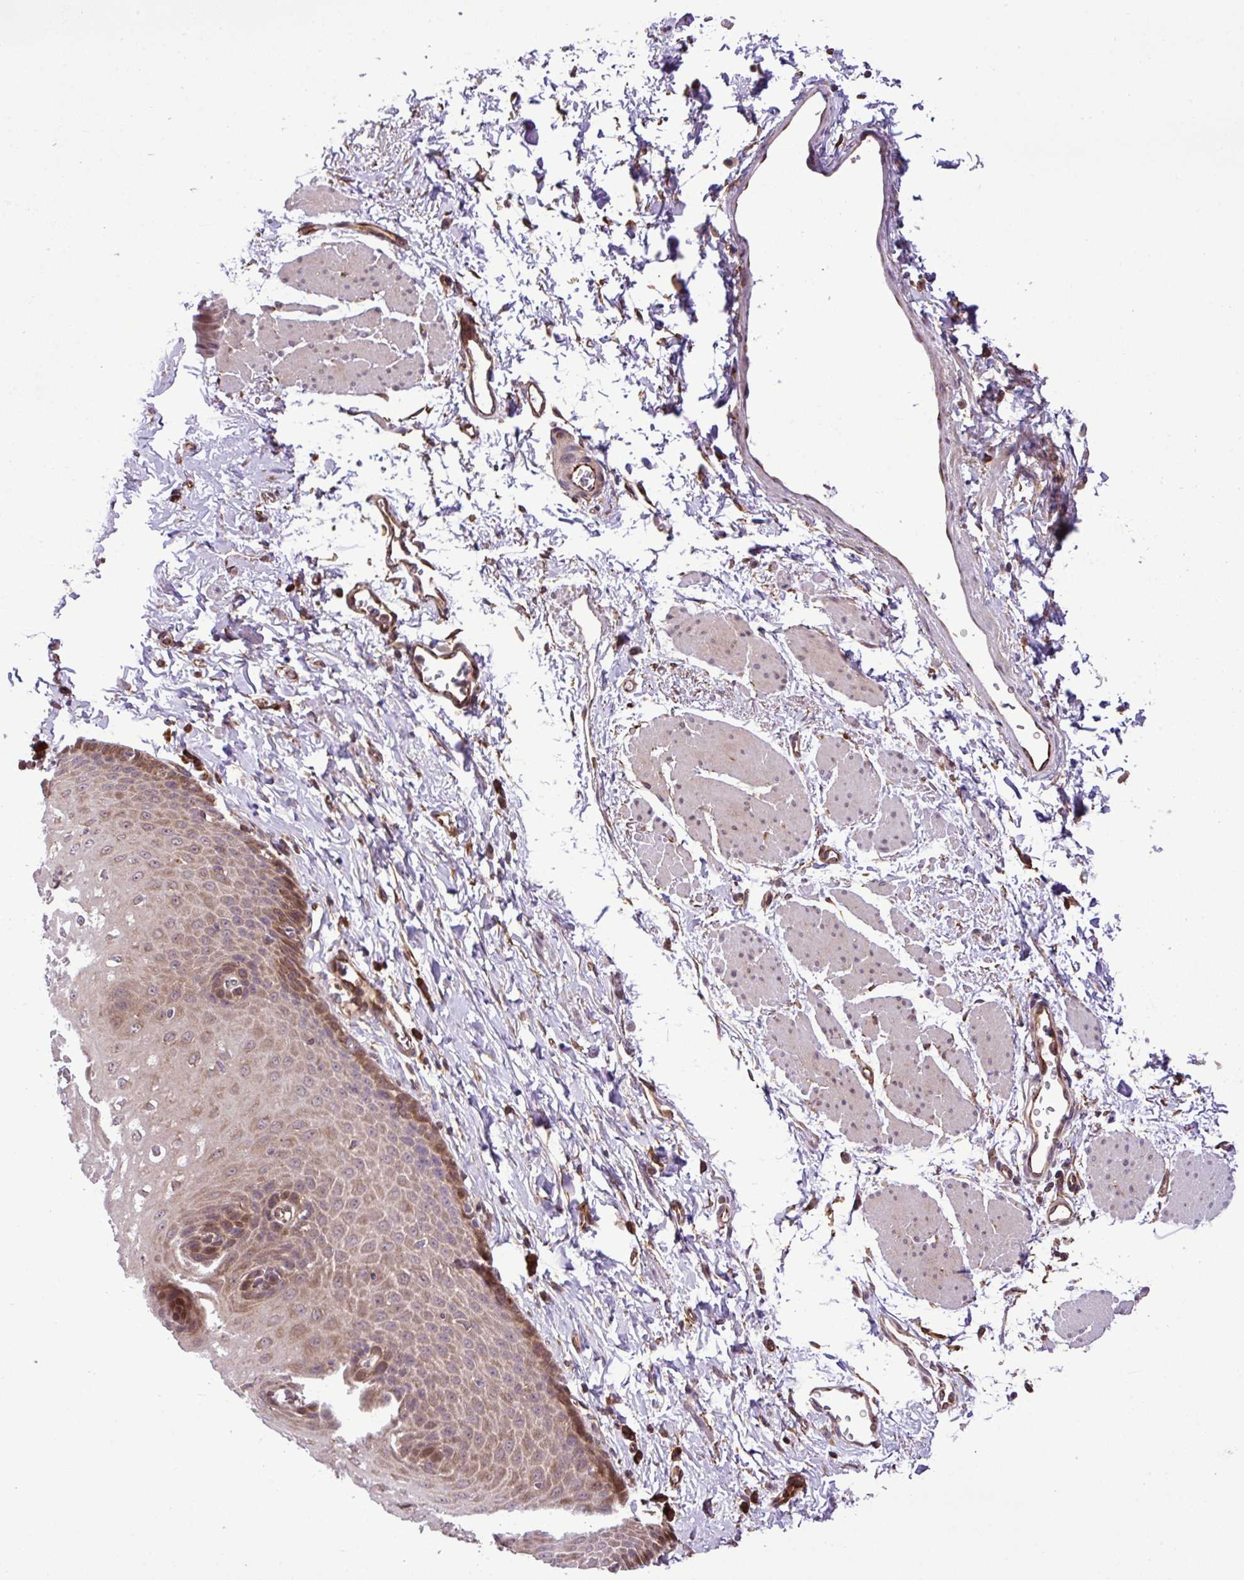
{"staining": {"intensity": "moderate", "quantity": "25%-75%", "location": "cytoplasmic/membranous,nuclear"}, "tissue": "esophagus", "cell_type": "Squamous epithelial cells", "image_type": "normal", "snomed": [{"axis": "morphology", "description": "Normal tissue, NOS"}, {"axis": "topography", "description": "Esophagus"}], "caption": "High-power microscopy captured an immunohistochemistry image of unremarkable esophagus, revealing moderate cytoplasmic/membranous,nuclear expression in approximately 25%-75% of squamous epithelial cells.", "gene": "DLGAP4", "patient": {"sex": "male", "age": 70}}